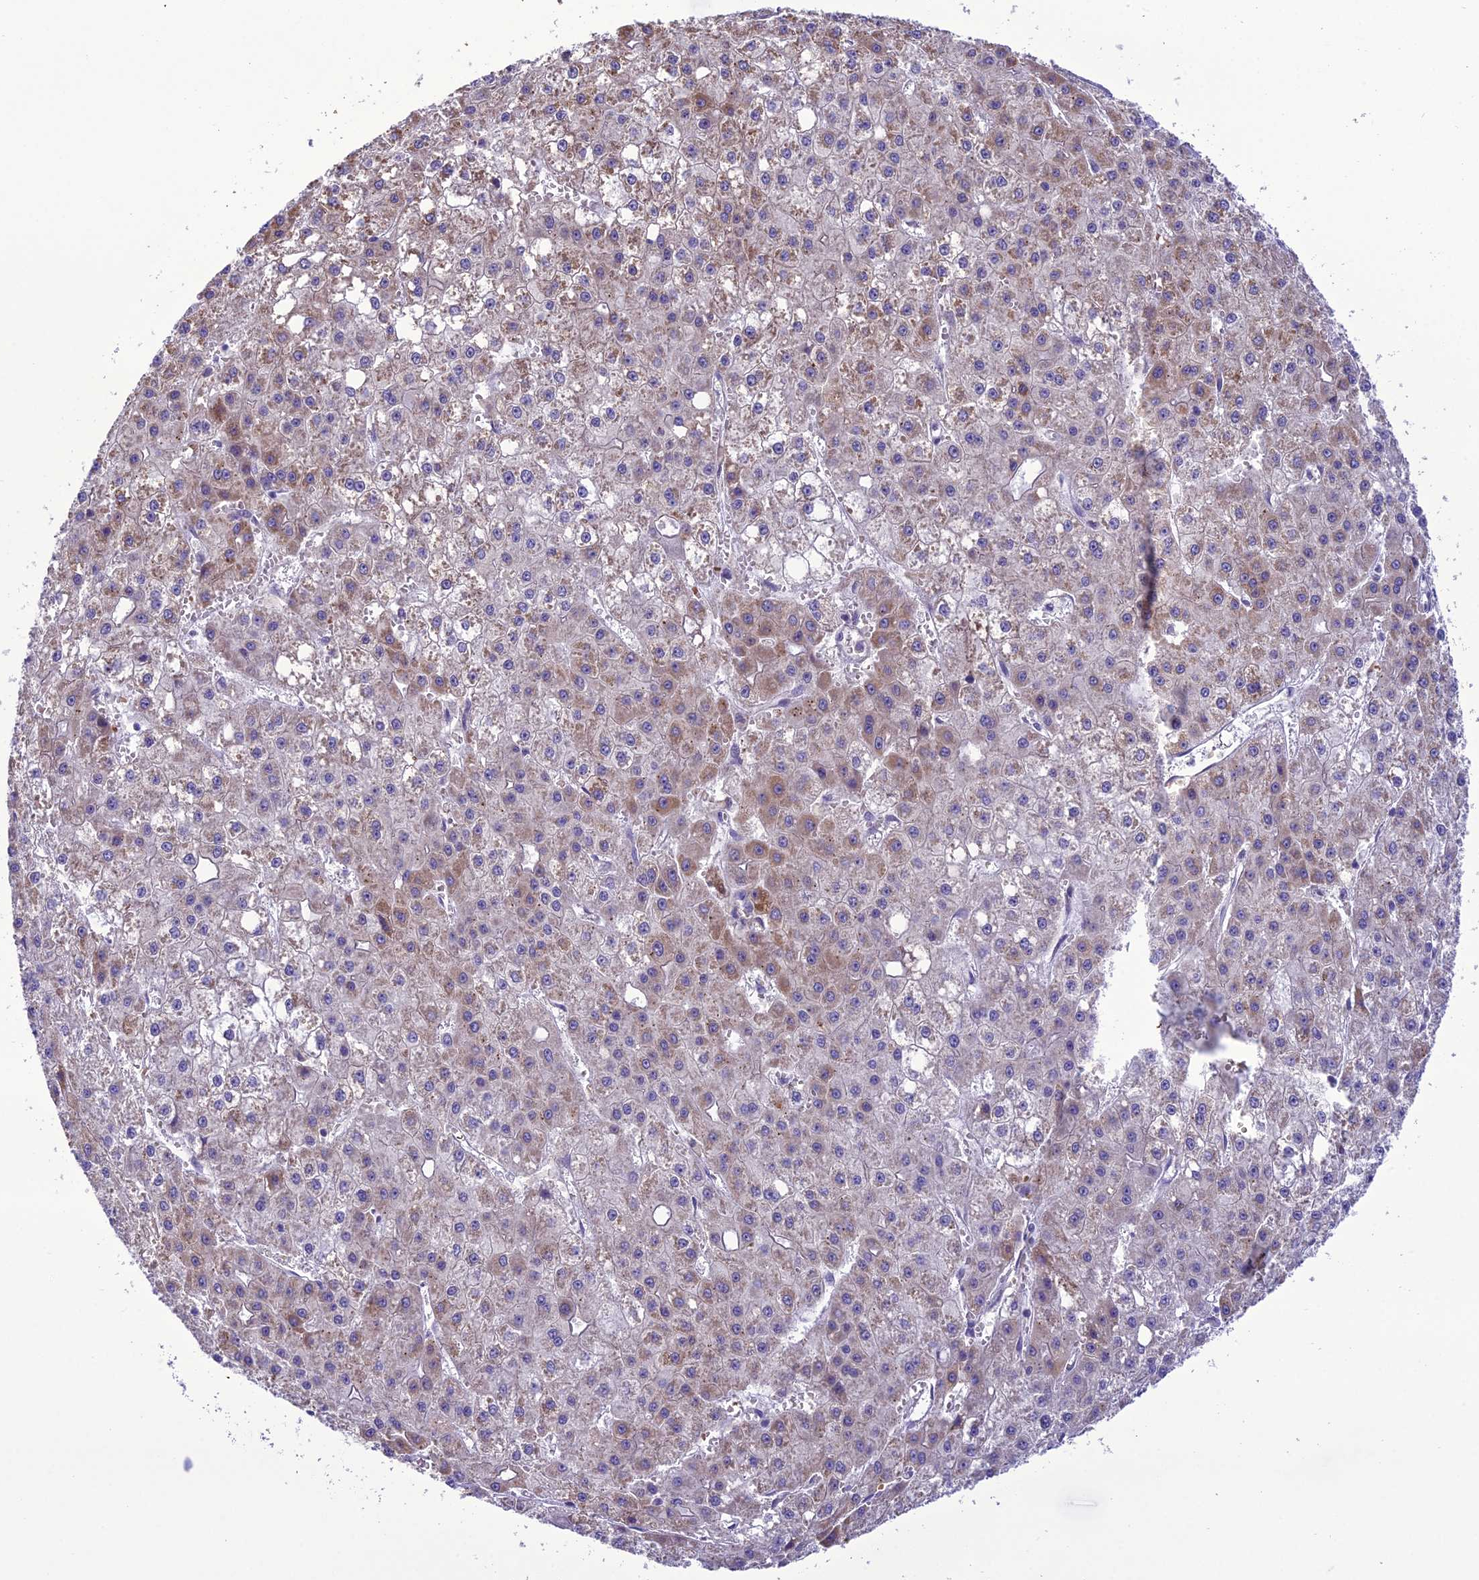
{"staining": {"intensity": "strong", "quantity": "<25%", "location": "cytoplasmic/membranous"}, "tissue": "liver cancer", "cell_type": "Tumor cells", "image_type": "cancer", "snomed": [{"axis": "morphology", "description": "Carcinoma, Hepatocellular, NOS"}, {"axis": "topography", "description": "Liver"}], "caption": "Human liver cancer stained with a brown dye demonstrates strong cytoplasmic/membranous positive expression in about <25% of tumor cells.", "gene": "TBC1D24", "patient": {"sex": "male", "age": 47}}